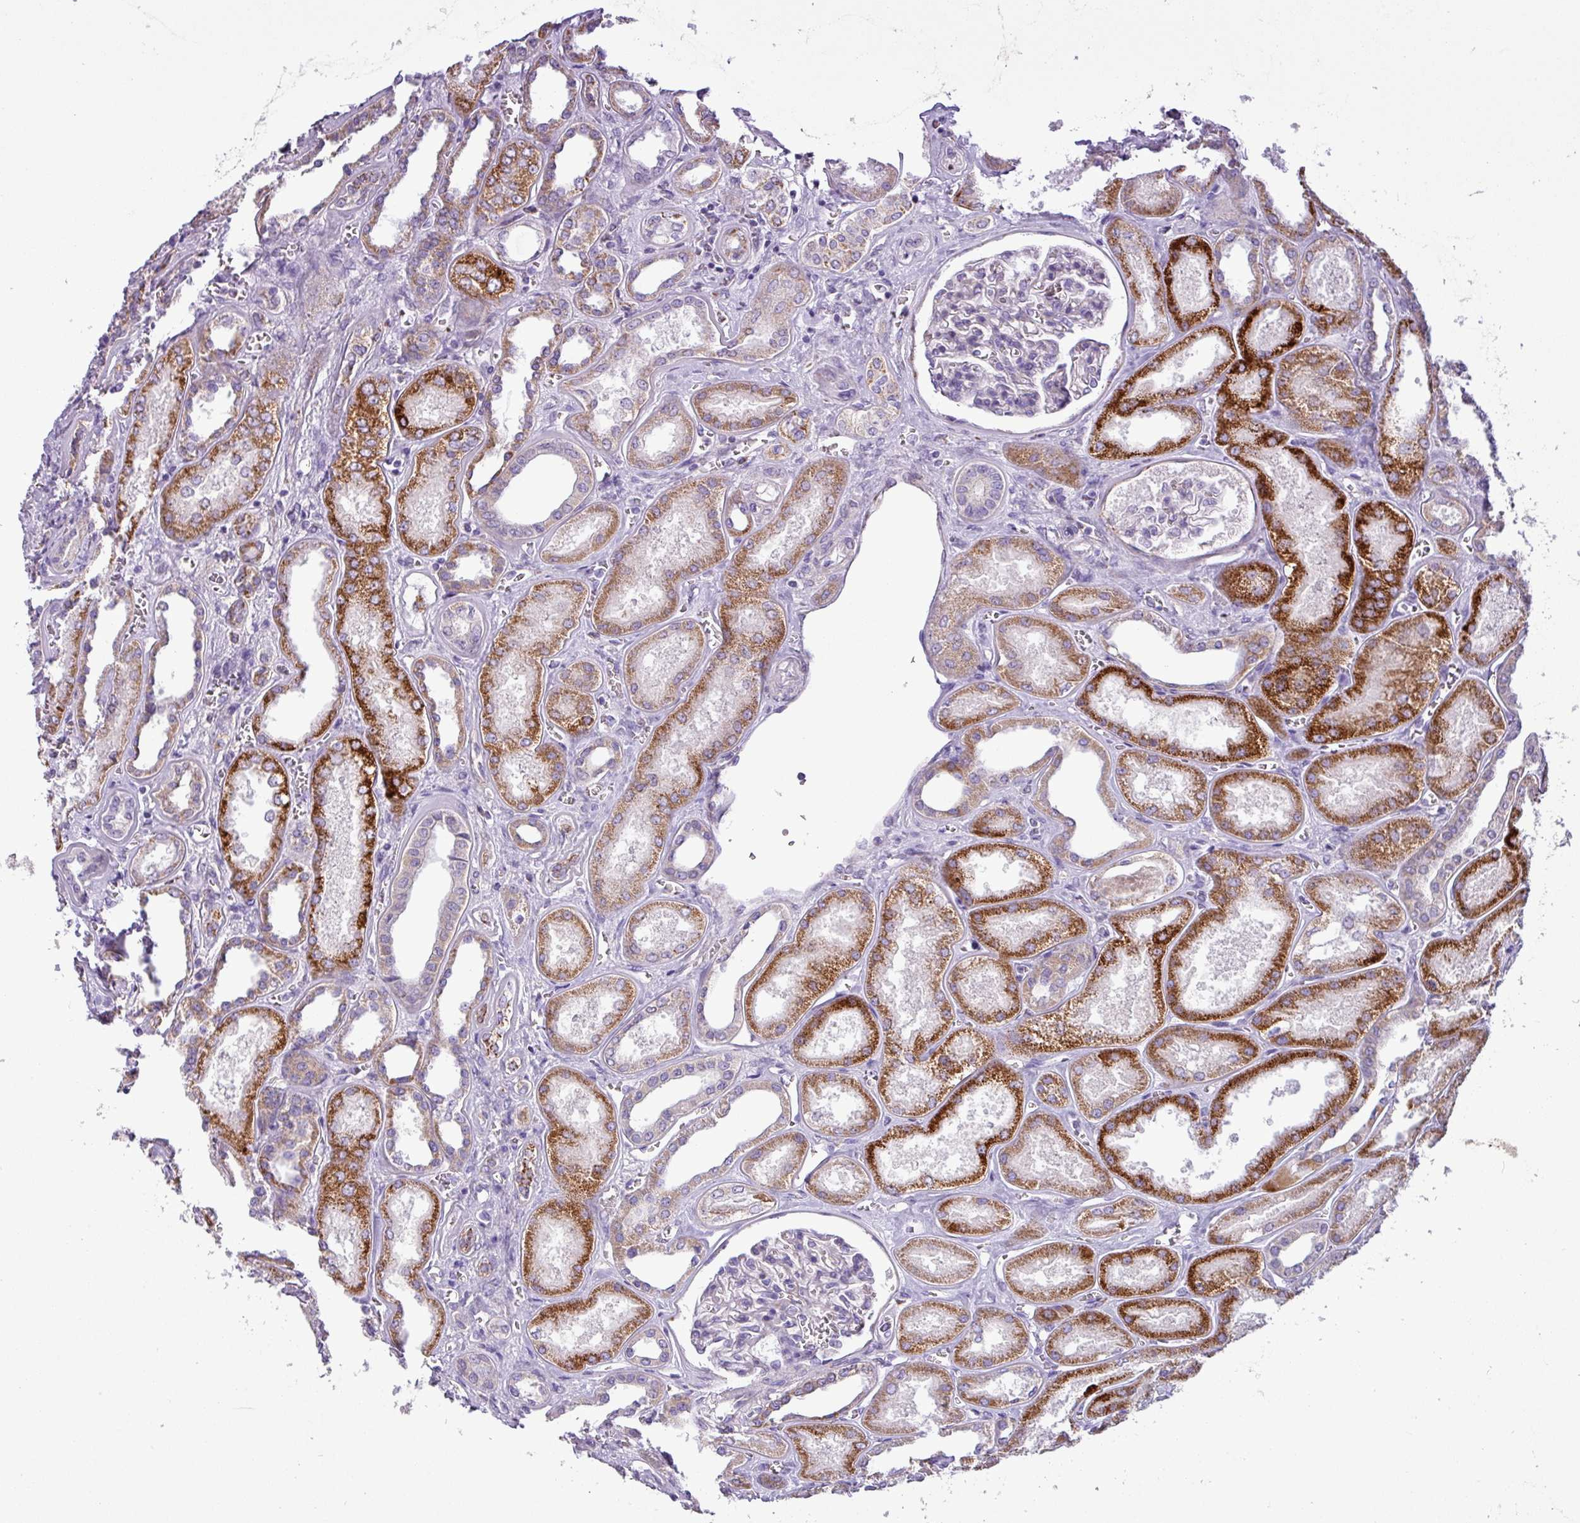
{"staining": {"intensity": "weak", "quantity": "<25%", "location": "cytoplasmic/membranous"}, "tissue": "kidney", "cell_type": "Cells in glomeruli", "image_type": "normal", "snomed": [{"axis": "morphology", "description": "Normal tissue, NOS"}, {"axis": "morphology", "description": "Adenocarcinoma, NOS"}, {"axis": "topography", "description": "Kidney"}], "caption": "This is an IHC image of benign human kidney. There is no positivity in cells in glomeruli.", "gene": "ZNF667", "patient": {"sex": "female", "age": 68}}